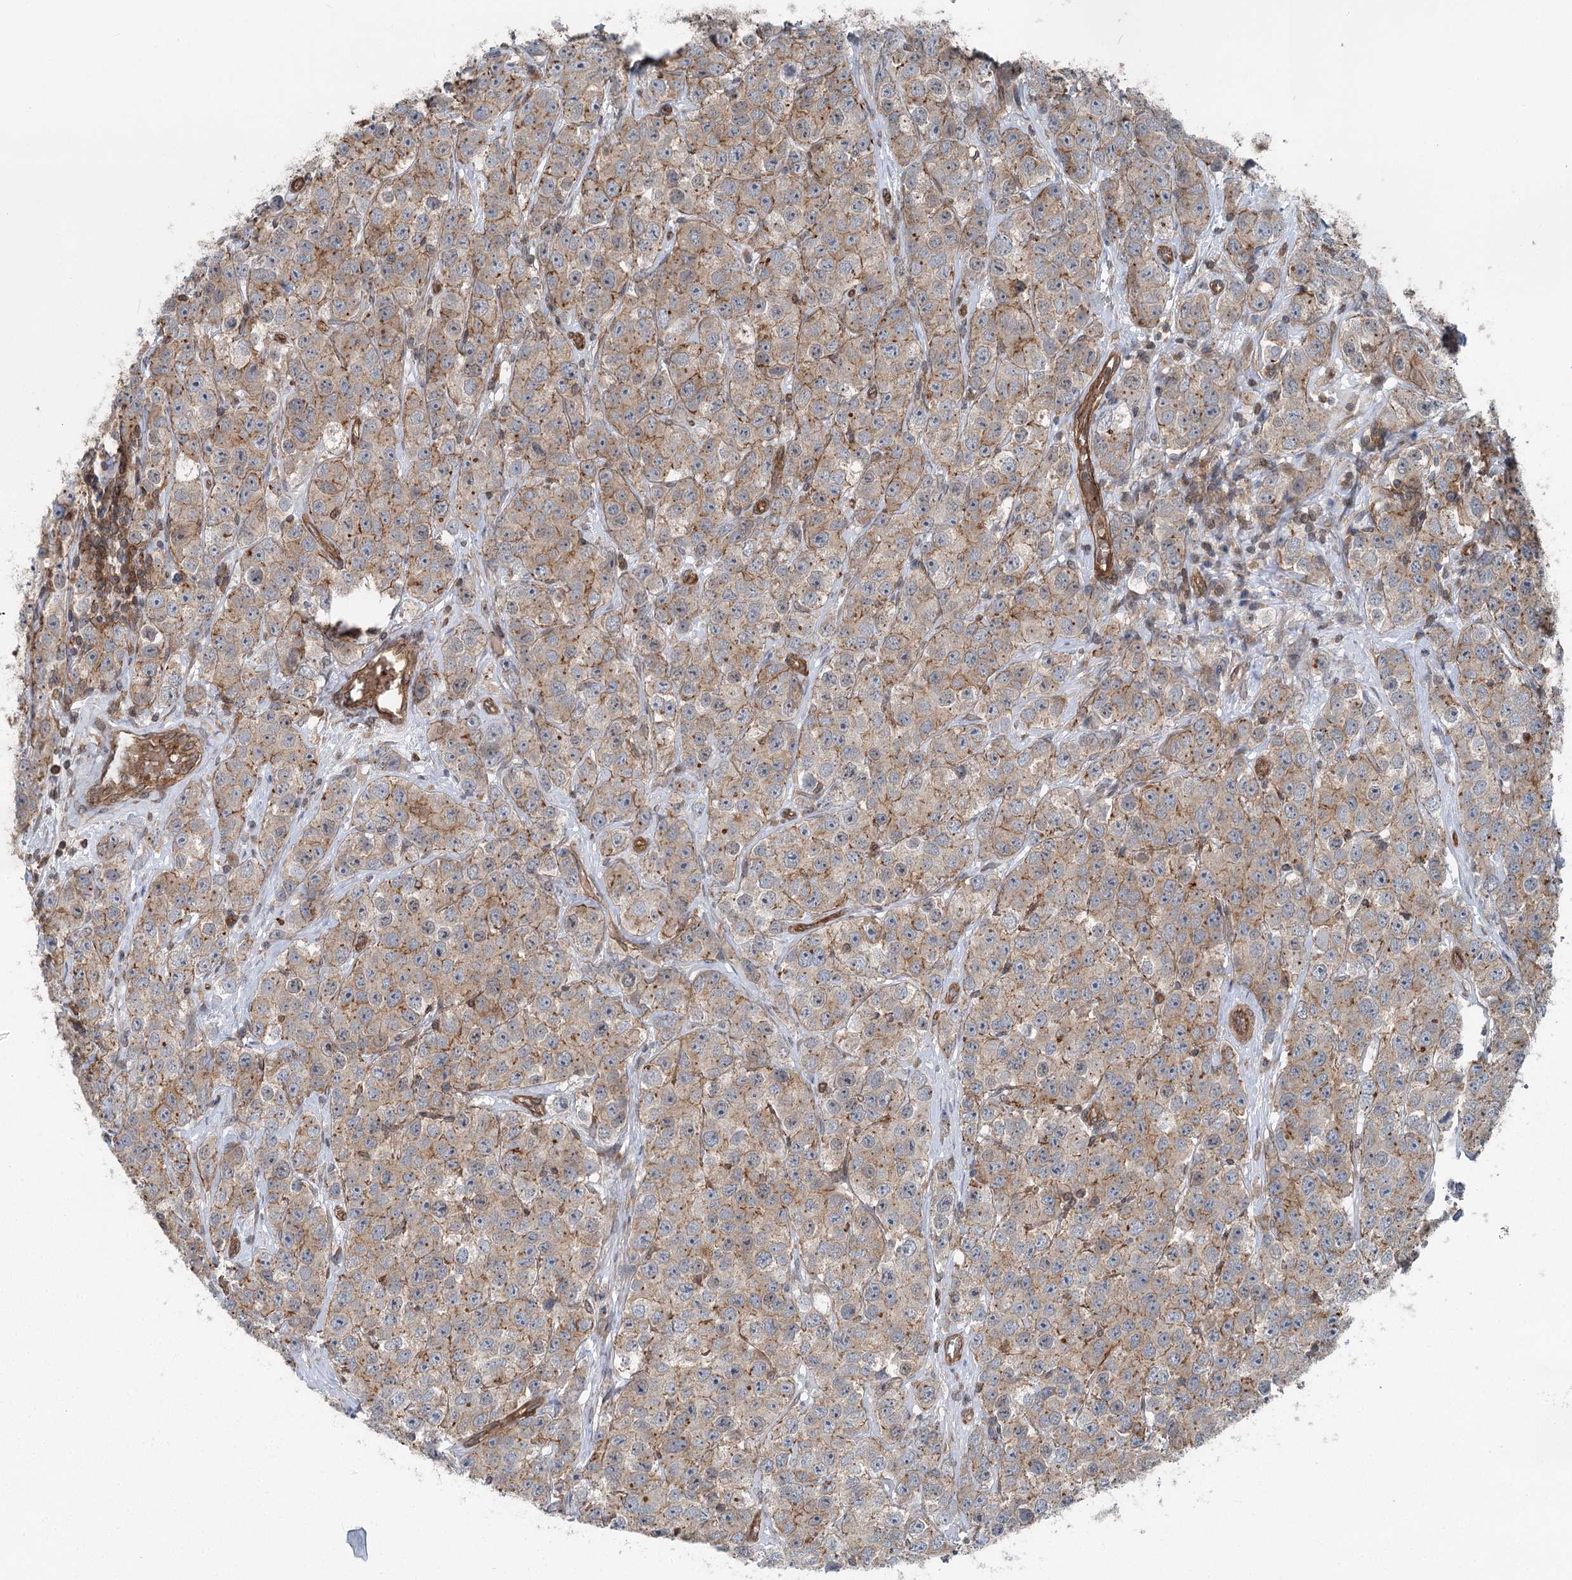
{"staining": {"intensity": "weak", "quantity": "25%-75%", "location": "cytoplasmic/membranous"}, "tissue": "testis cancer", "cell_type": "Tumor cells", "image_type": "cancer", "snomed": [{"axis": "morphology", "description": "Seminoma, NOS"}, {"axis": "topography", "description": "Testis"}], "caption": "Testis seminoma stained with IHC exhibits weak cytoplasmic/membranous staining in about 25%-75% of tumor cells.", "gene": "IQSEC1", "patient": {"sex": "male", "age": 28}}